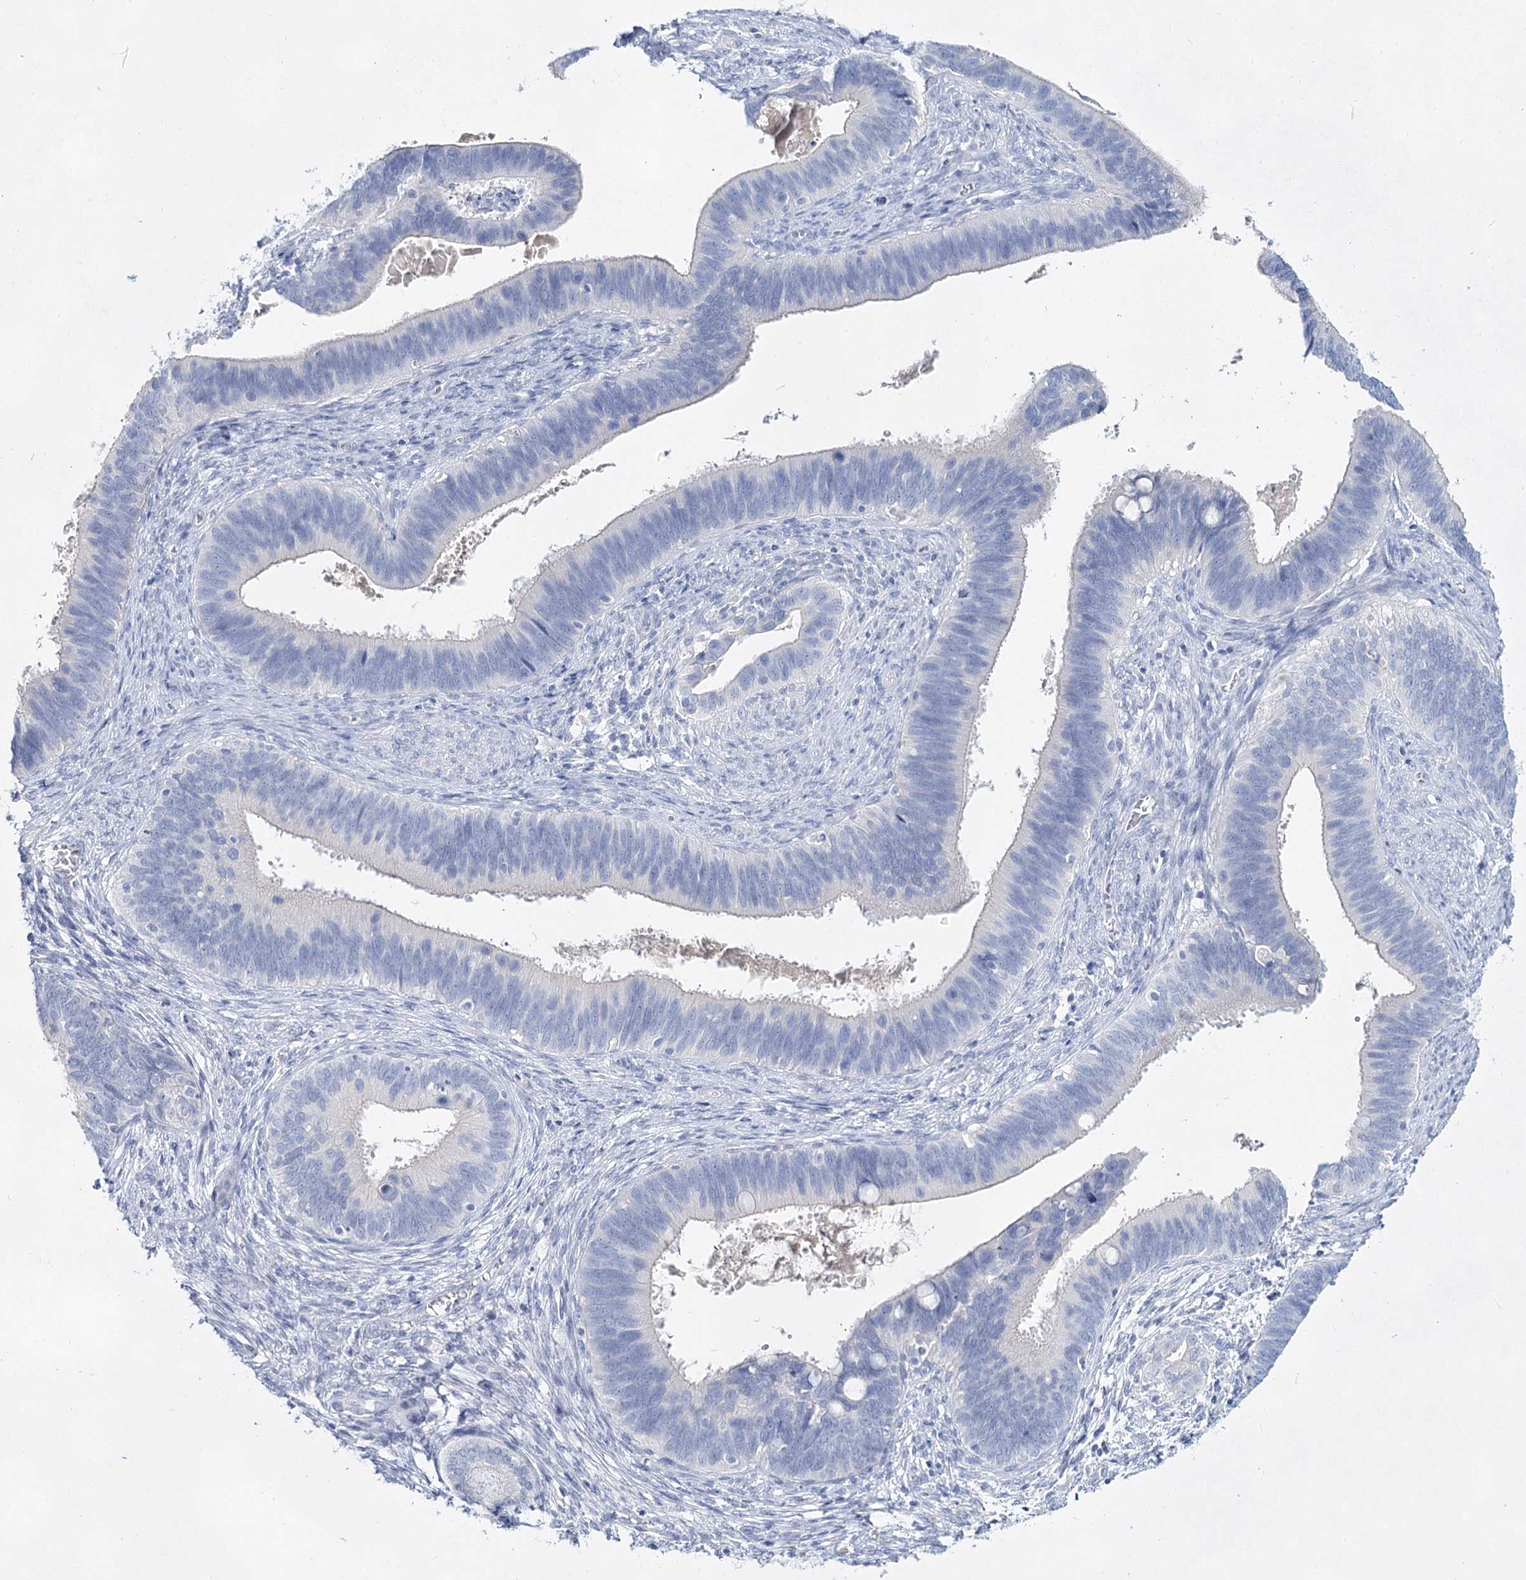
{"staining": {"intensity": "negative", "quantity": "none", "location": "none"}, "tissue": "cervical cancer", "cell_type": "Tumor cells", "image_type": "cancer", "snomed": [{"axis": "morphology", "description": "Adenocarcinoma, NOS"}, {"axis": "topography", "description": "Cervix"}], "caption": "Human cervical cancer stained for a protein using IHC reveals no staining in tumor cells.", "gene": "SLC17A2", "patient": {"sex": "female", "age": 42}}